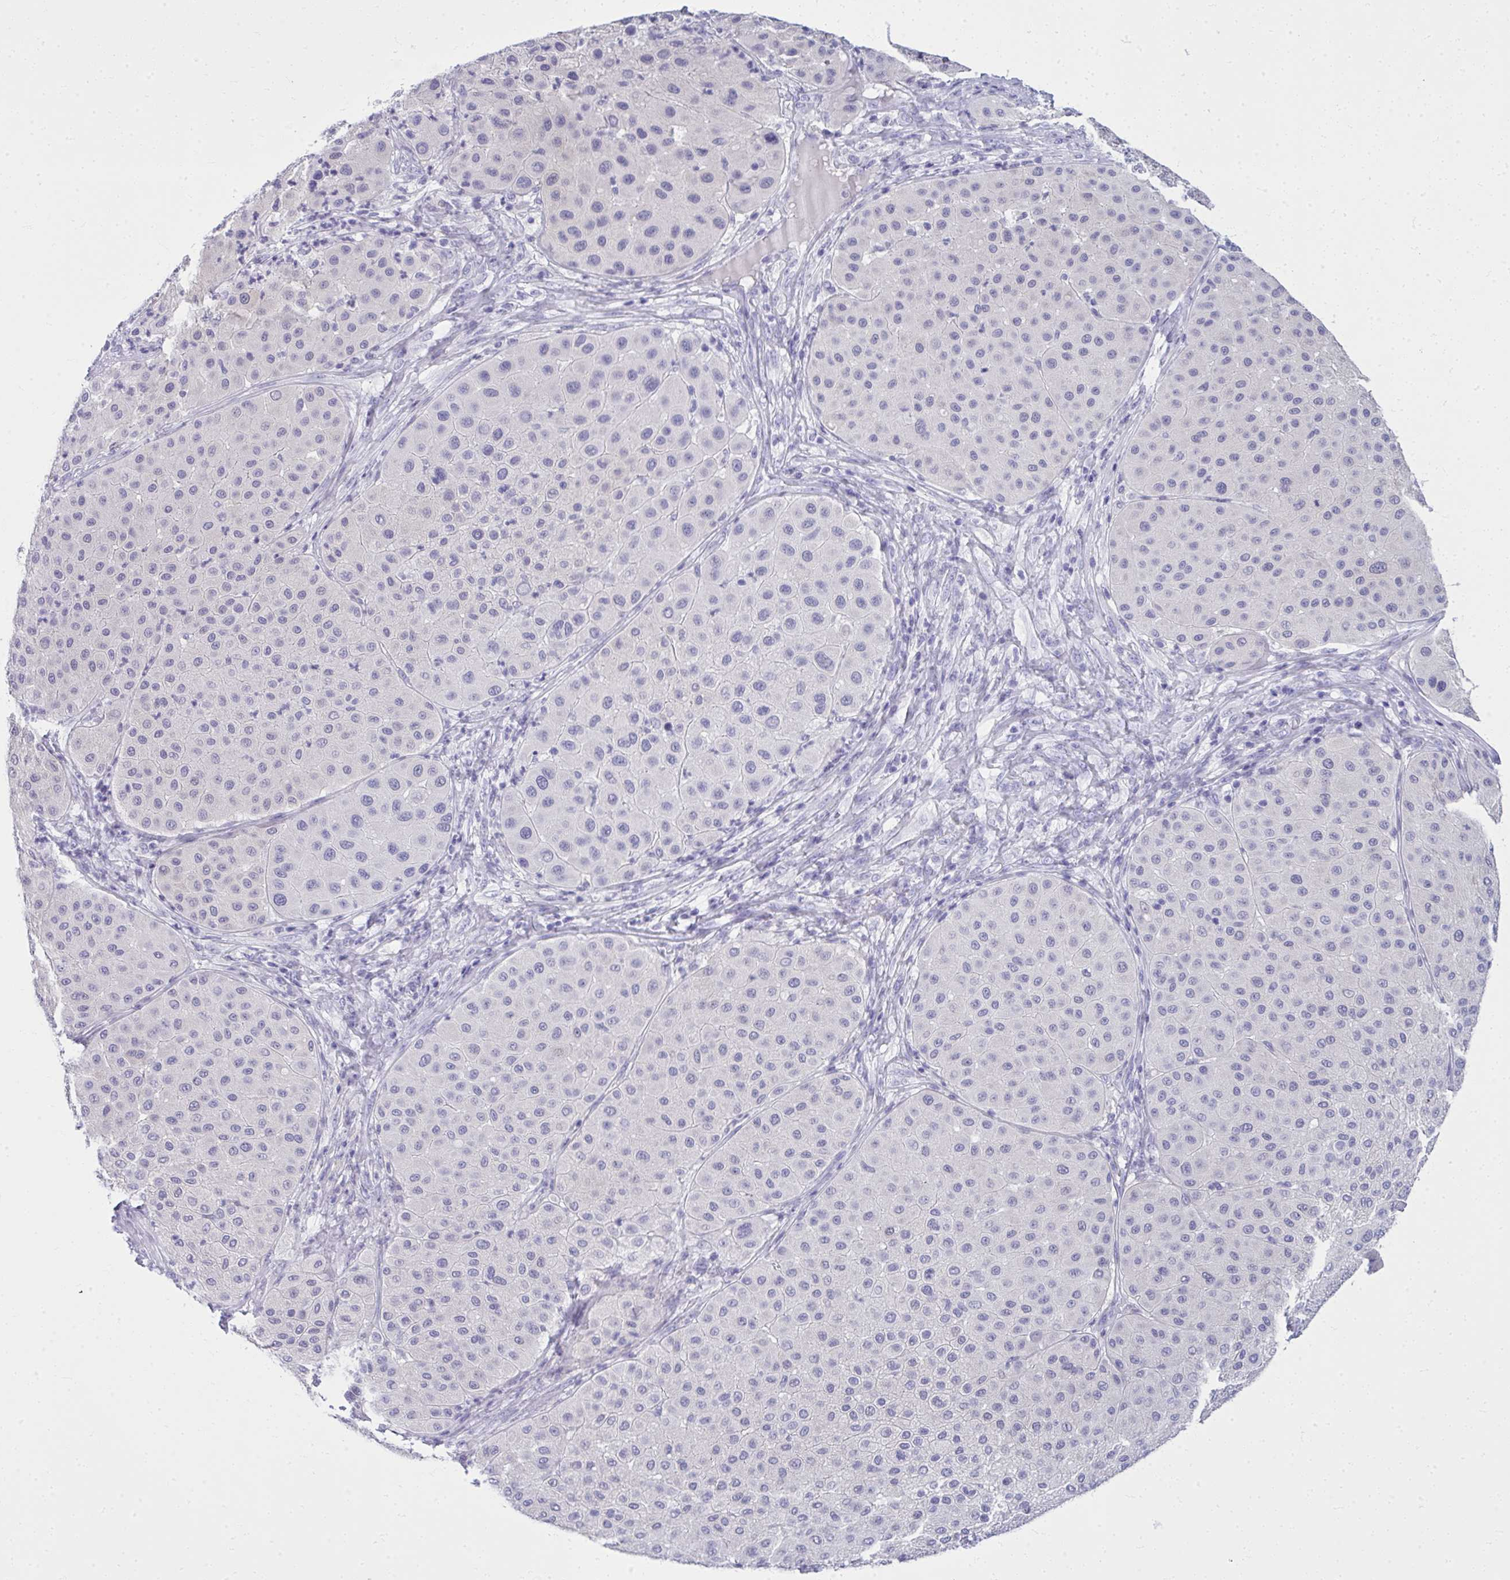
{"staining": {"intensity": "negative", "quantity": "none", "location": "none"}, "tissue": "melanoma", "cell_type": "Tumor cells", "image_type": "cancer", "snomed": [{"axis": "morphology", "description": "Malignant melanoma, Metastatic site"}, {"axis": "topography", "description": "Smooth muscle"}], "caption": "The image displays no significant positivity in tumor cells of malignant melanoma (metastatic site).", "gene": "QDPR", "patient": {"sex": "male", "age": 41}}